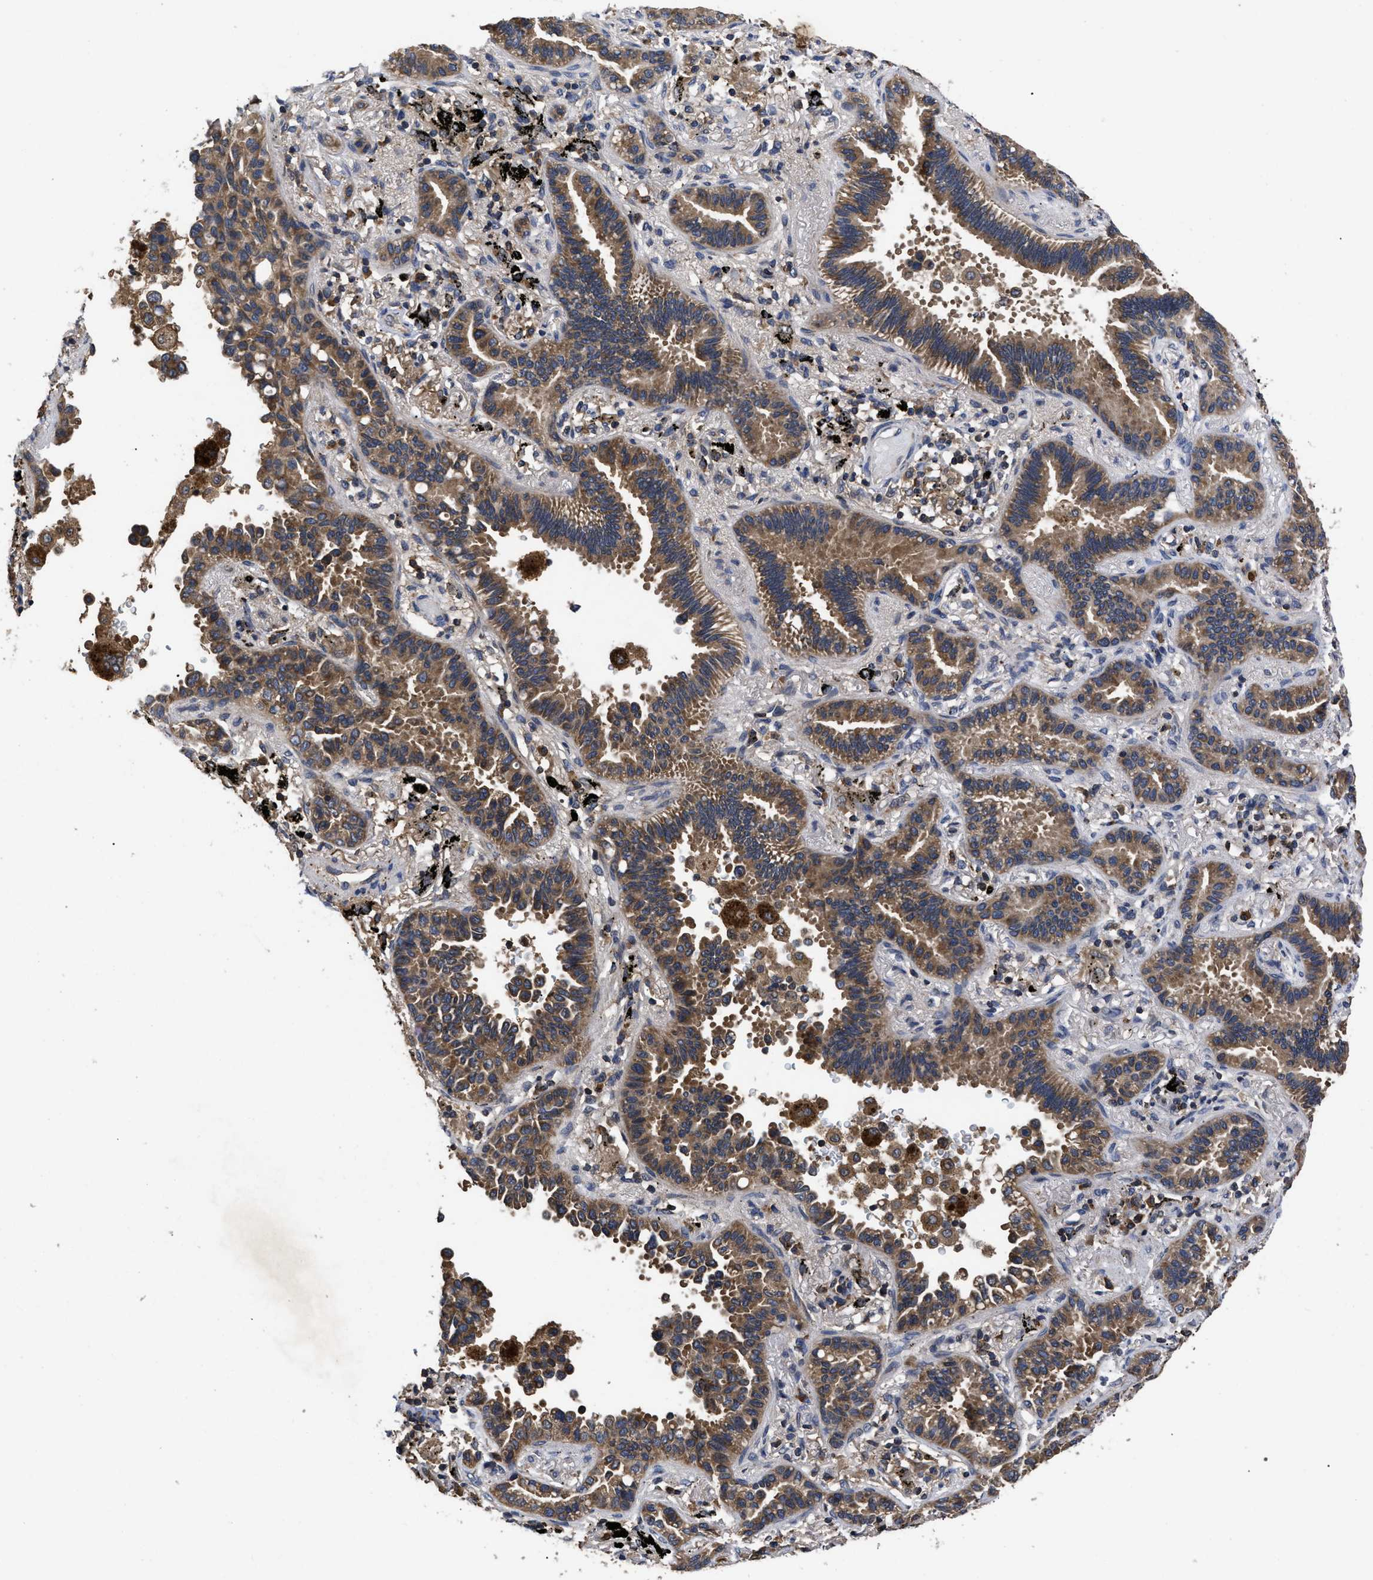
{"staining": {"intensity": "moderate", "quantity": ">75%", "location": "cytoplasmic/membranous"}, "tissue": "lung cancer", "cell_type": "Tumor cells", "image_type": "cancer", "snomed": [{"axis": "morphology", "description": "Normal tissue, NOS"}, {"axis": "morphology", "description": "Adenocarcinoma, NOS"}, {"axis": "topography", "description": "Lung"}], "caption": "The photomicrograph reveals a brown stain indicating the presence of a protein in the cytoplasmic/membranous of tumor cells in lung cancer.", "gene": "LRRC3", "patient": {"sex": "male", "age": 59}}